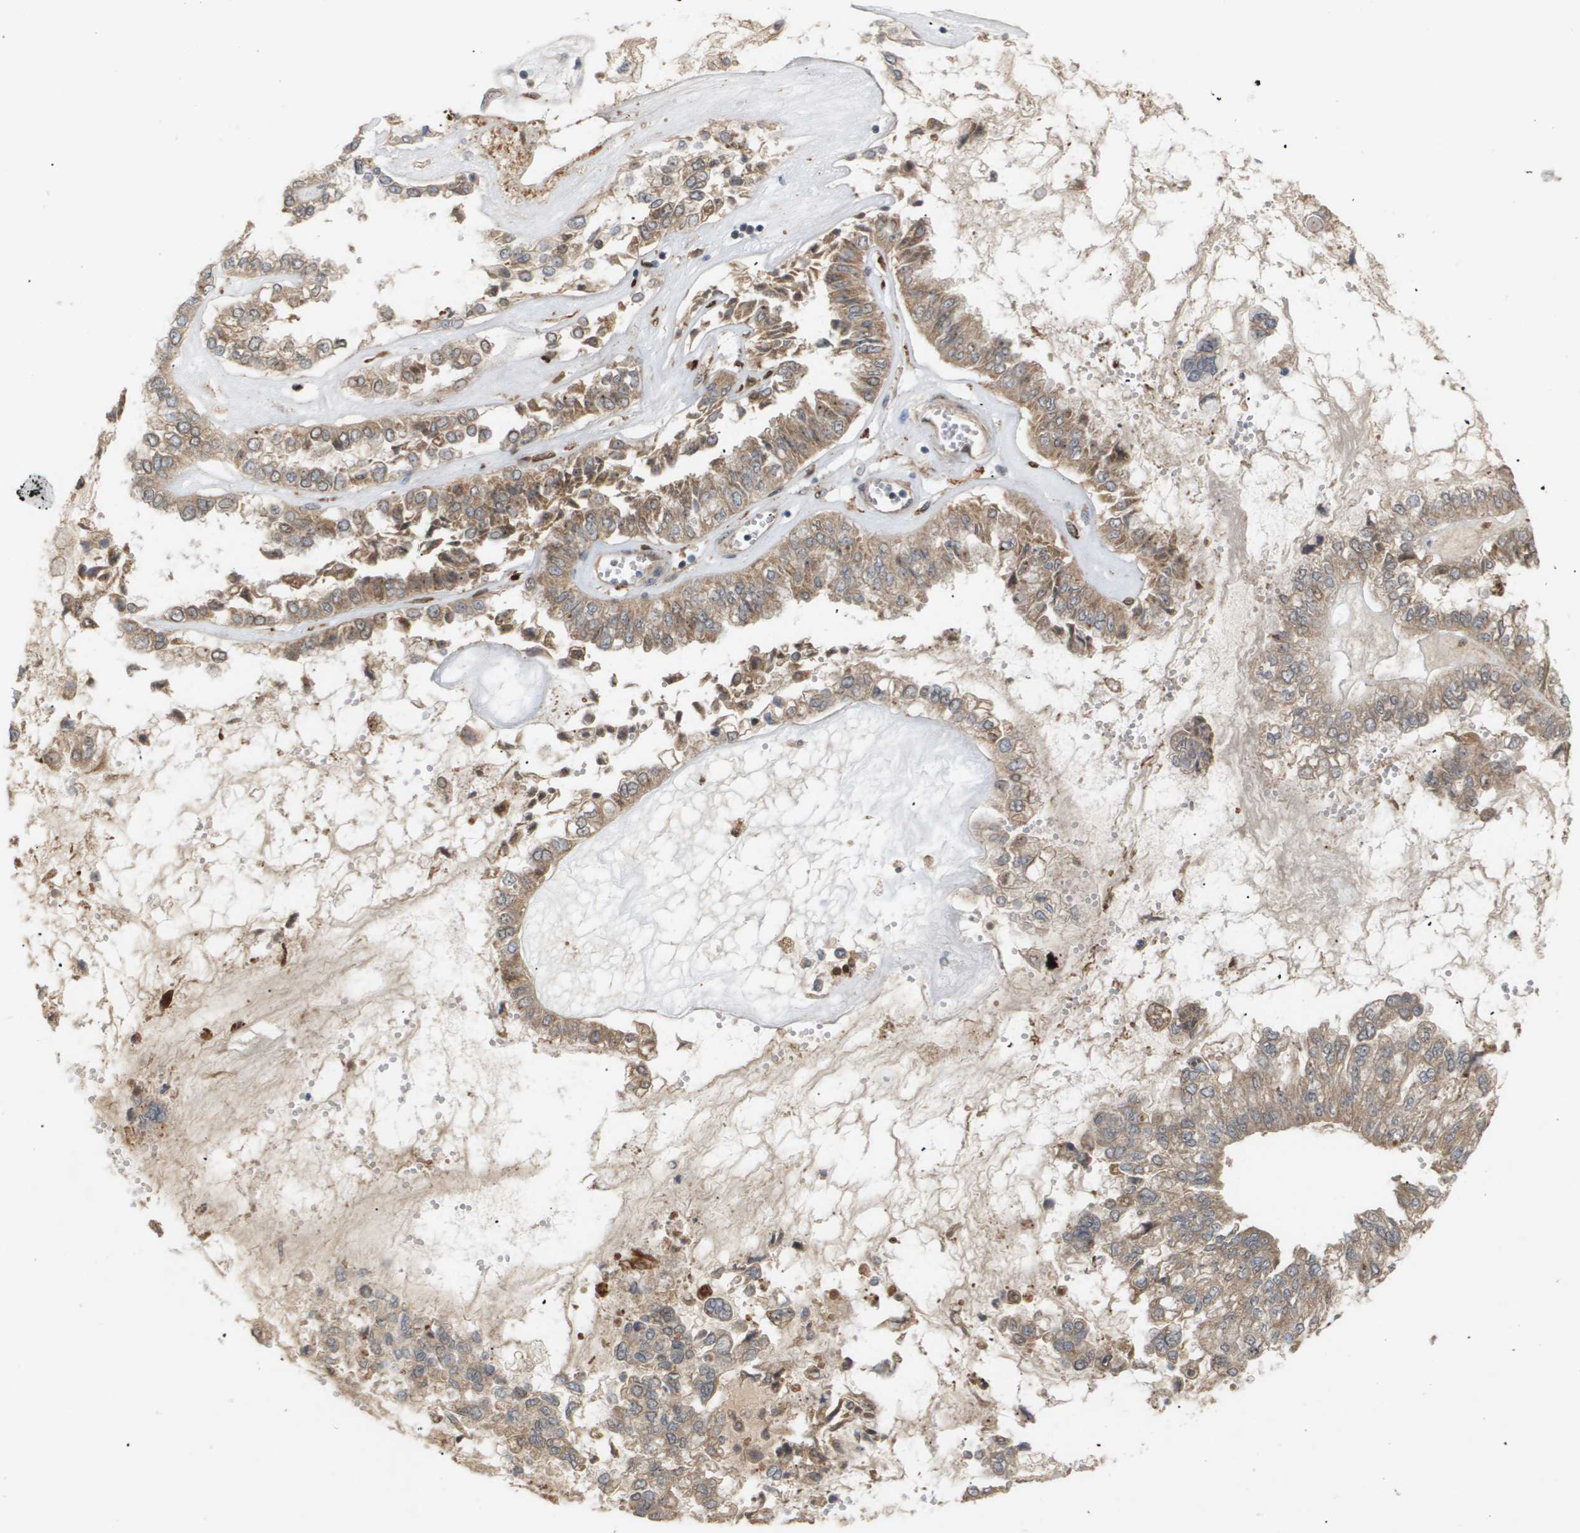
{"staining": {"intensity": "moderate", "quantity": ">75%", "location": "cytoplasmic/membranous"}, "tissue": "liver cancer", "cell_type": "Tumor cells", "image_type": "cancer", "snomed": [{"axis": "morphology", "description": "Cholangiocarcinoma"}, {"axis": "topography", "description": "Liver"}], "caption": "Protein expression analysis of liver cancer demonstrates moderate cytoplasmic/membranous staining in about >75% of tumor cells.", "gene": "PDGFB", "patient": {"sex": "female", "age": 79}}